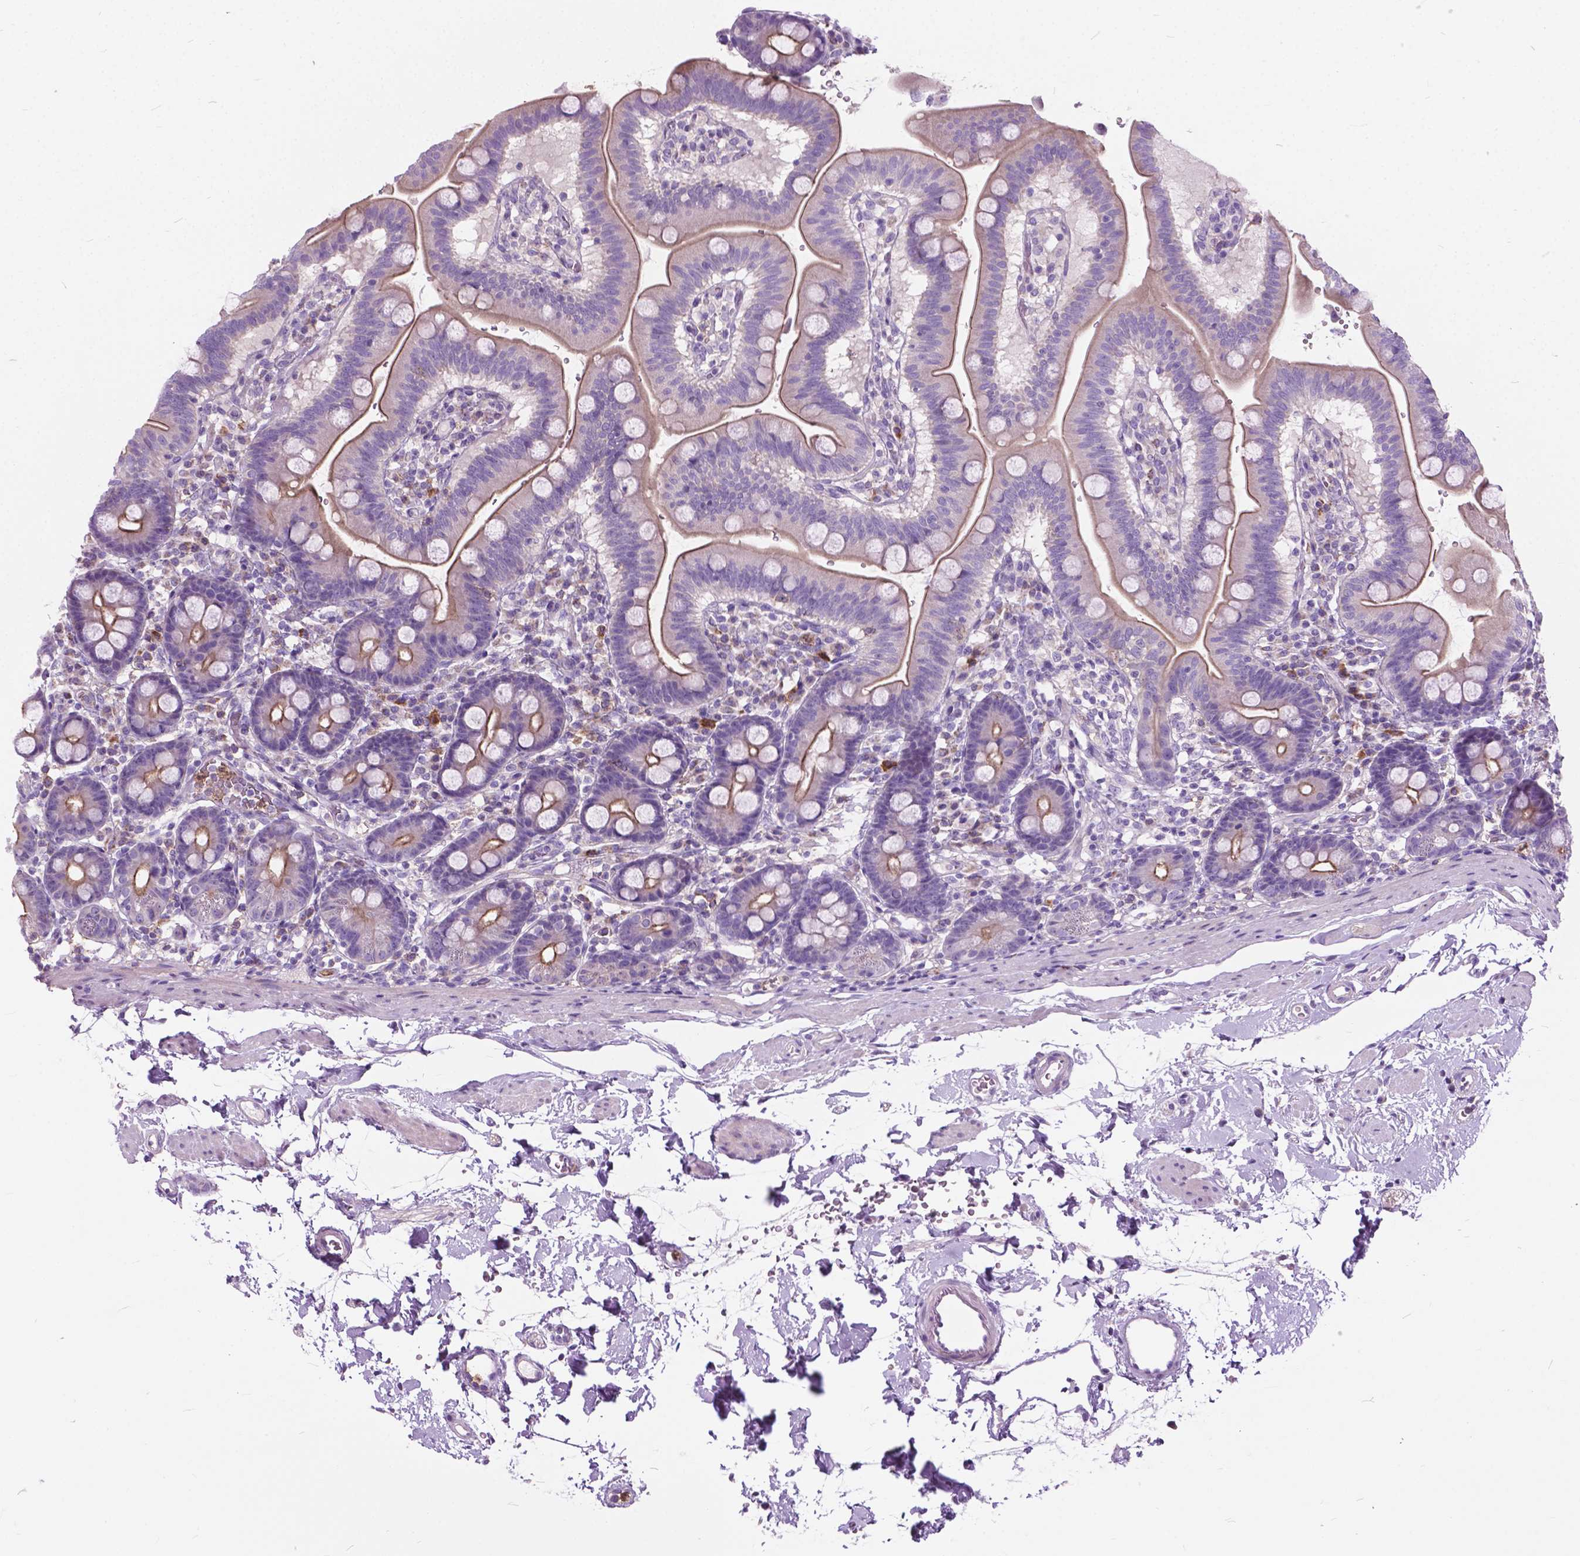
{"staining": {"intensity": "moderate", "quantity": "25%-75%", "location": "cytoplasmic/membranous"}, "tissue": "duodenum", "cell_type": "Glandular cells", "image_type": "normal", "snomed": [{"axis": "morphology", "description": "Normal tissue, NOS"}, {"axis": "topography", "description": "Duodenum"}], "caption": "Benign duodenum was stained to show a protein in brown. There is medium levels of moderate cytoplasmic/membranous positivity in approximately 25%-75% of glandular cells. (Stains: DAB (3,3'-diaminobenzidine) in brown, nuclei in blue, Microscopy: brightfield microscopy at high magnification).", "gene": "PRR35", "patient": {"sex": "male", "age": 59}}